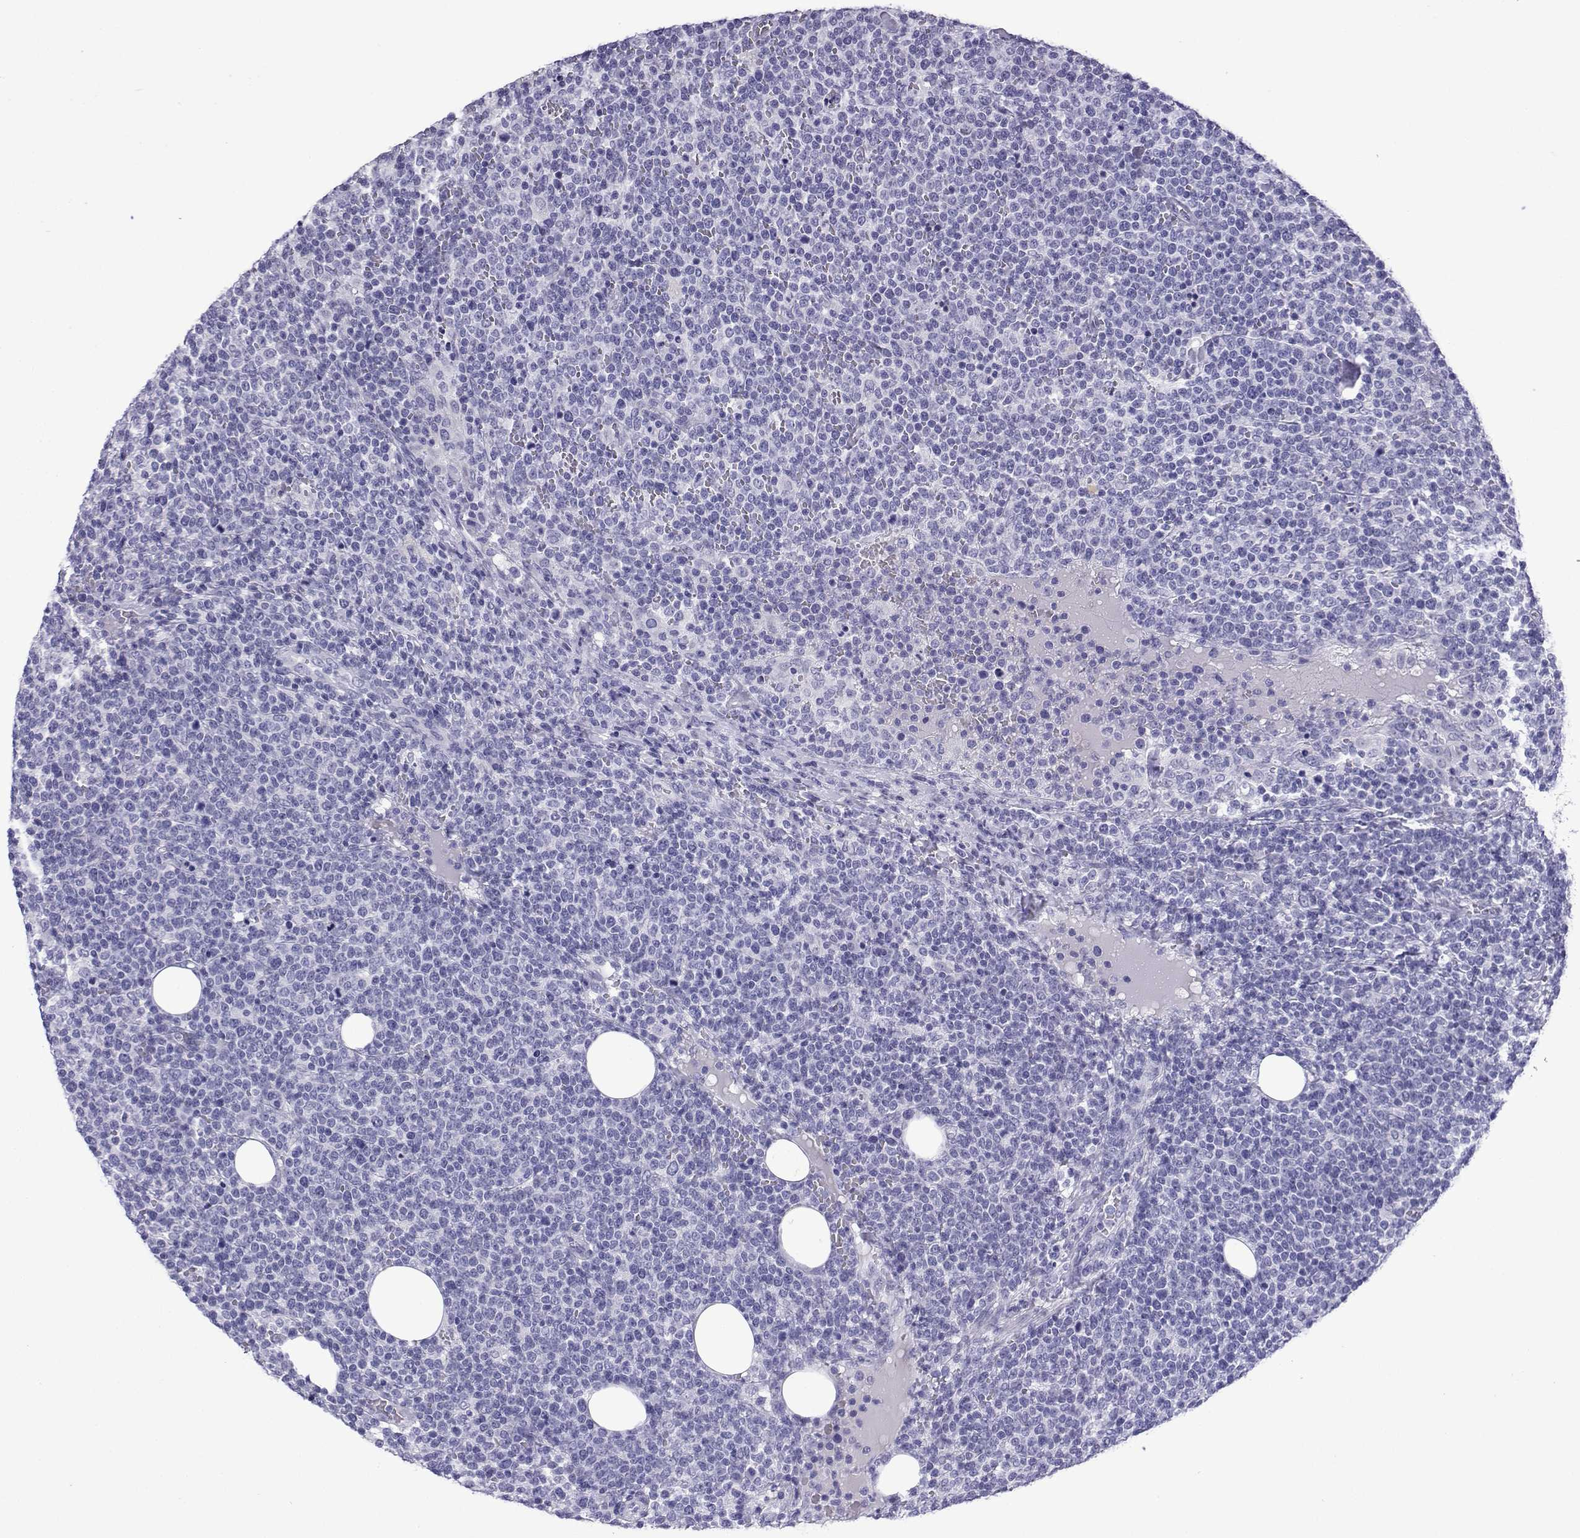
{"staining": {"intensity": "negative", "quantity": "none", "location": "none"}, "tissue": "lymphoma", "cell_type": "Tumor cells", "image_type": "cancer", "snomed": [{"axis": "morphology", "description": "Malignant lymphoma, non-Hodgkin's type, High grade"}, {"axis": "topography", "description": "Lymph node"}], "caption": "DAB (3,3'-diaminobenzidine) immunohistochemical staining of human lymphoma demonstrates no significant expression in tumor cells.", "gene": "TRIM46", "patient": {"sex": "male", "age": 61}}